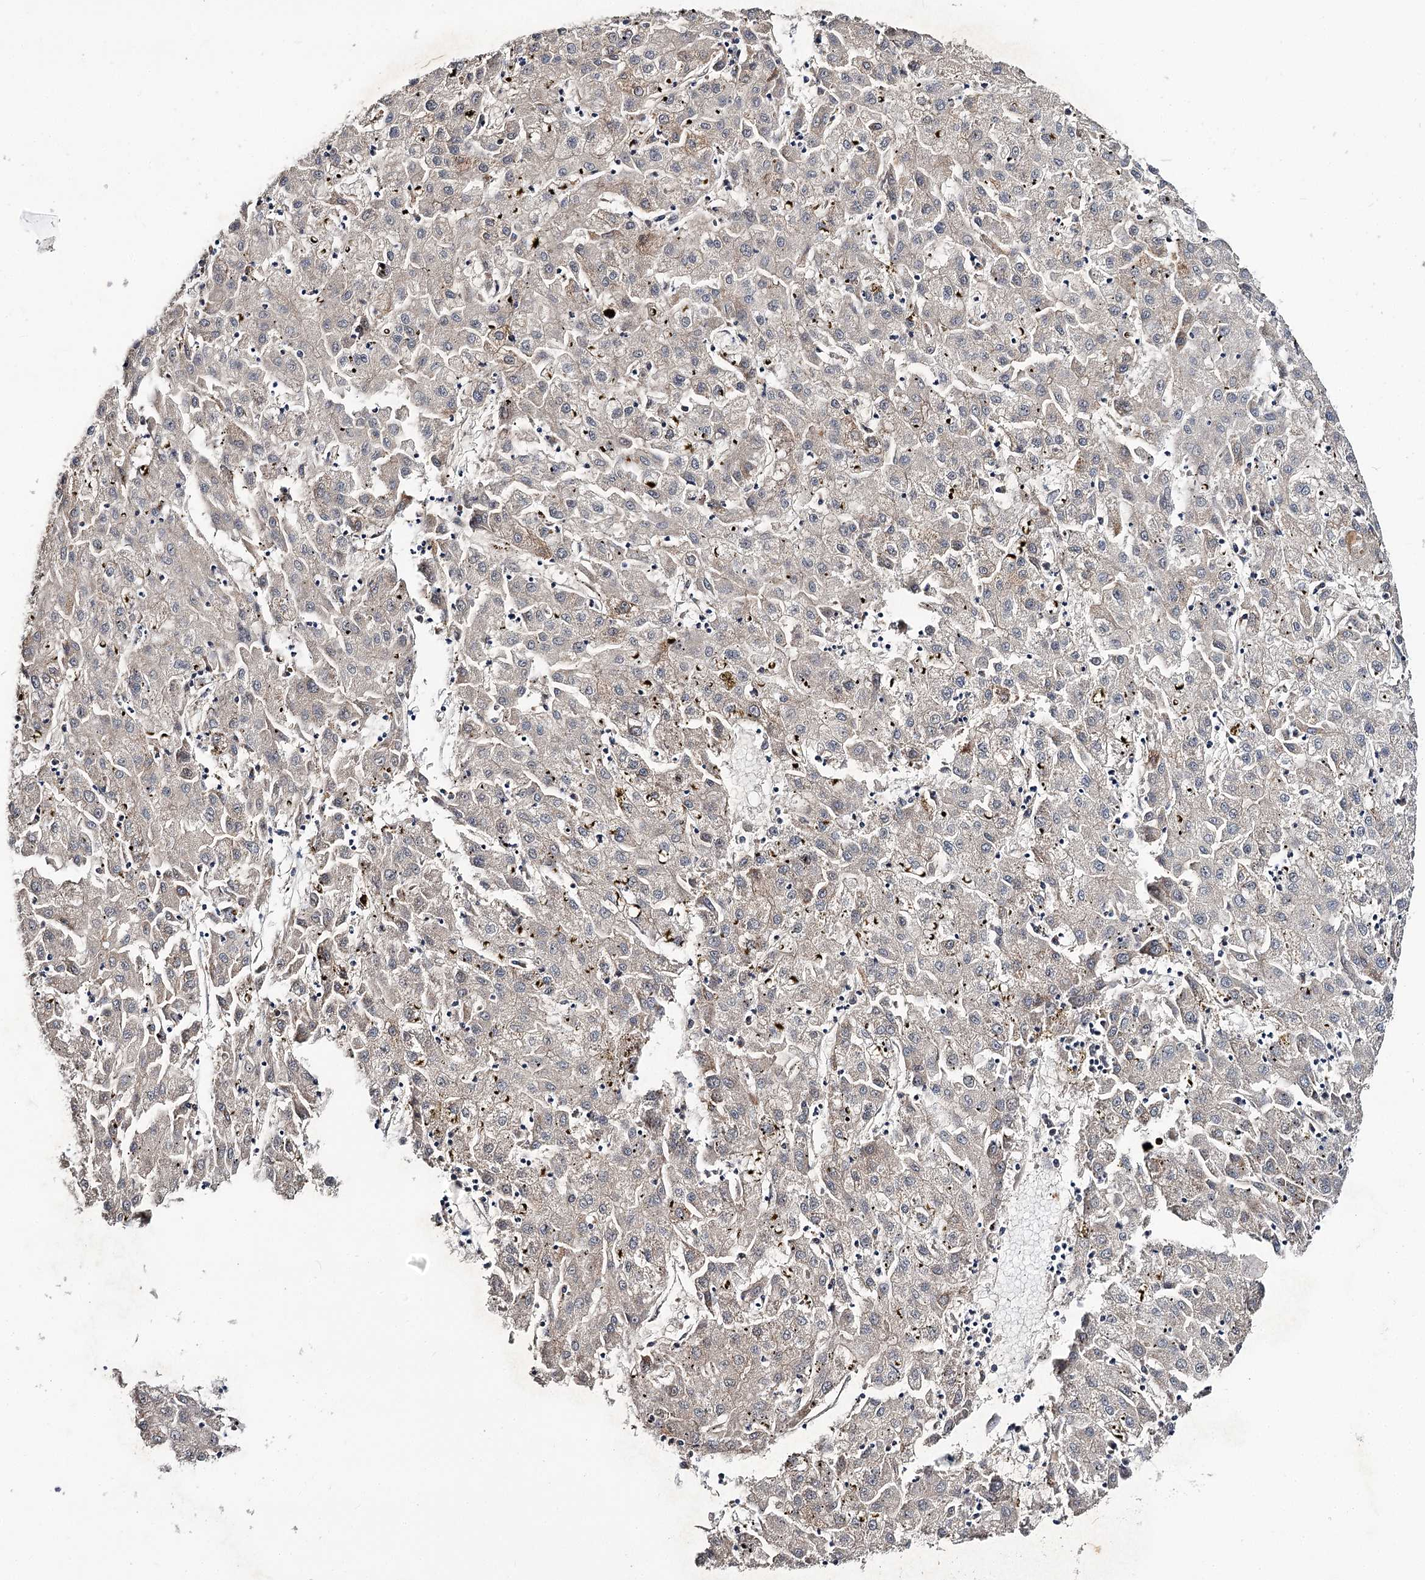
{"staining": {"intensity": "weak", "quantity": "<25%", "location": "cytoplasmic/membranous"}, "tissue": "liver cancer", "cell_type": "Tumor cells", "image_type": "cancer", "snomed": [{"axis": "morphology", "description": "Carcinoma, Hepatocellular, NOS"}, {"axis": "topography", "description": "Liver"}], "caption": "Immunohistochemistry photomicrograph of human liver cancer (hepatocellular carcinoma) stained for a protein (brown), which displays no positivity in tumor cells. (IHC, brightfield microscopy, high magnification).", "gene": "MINDY3", "patient": {"sex": "male", "age": 72}}